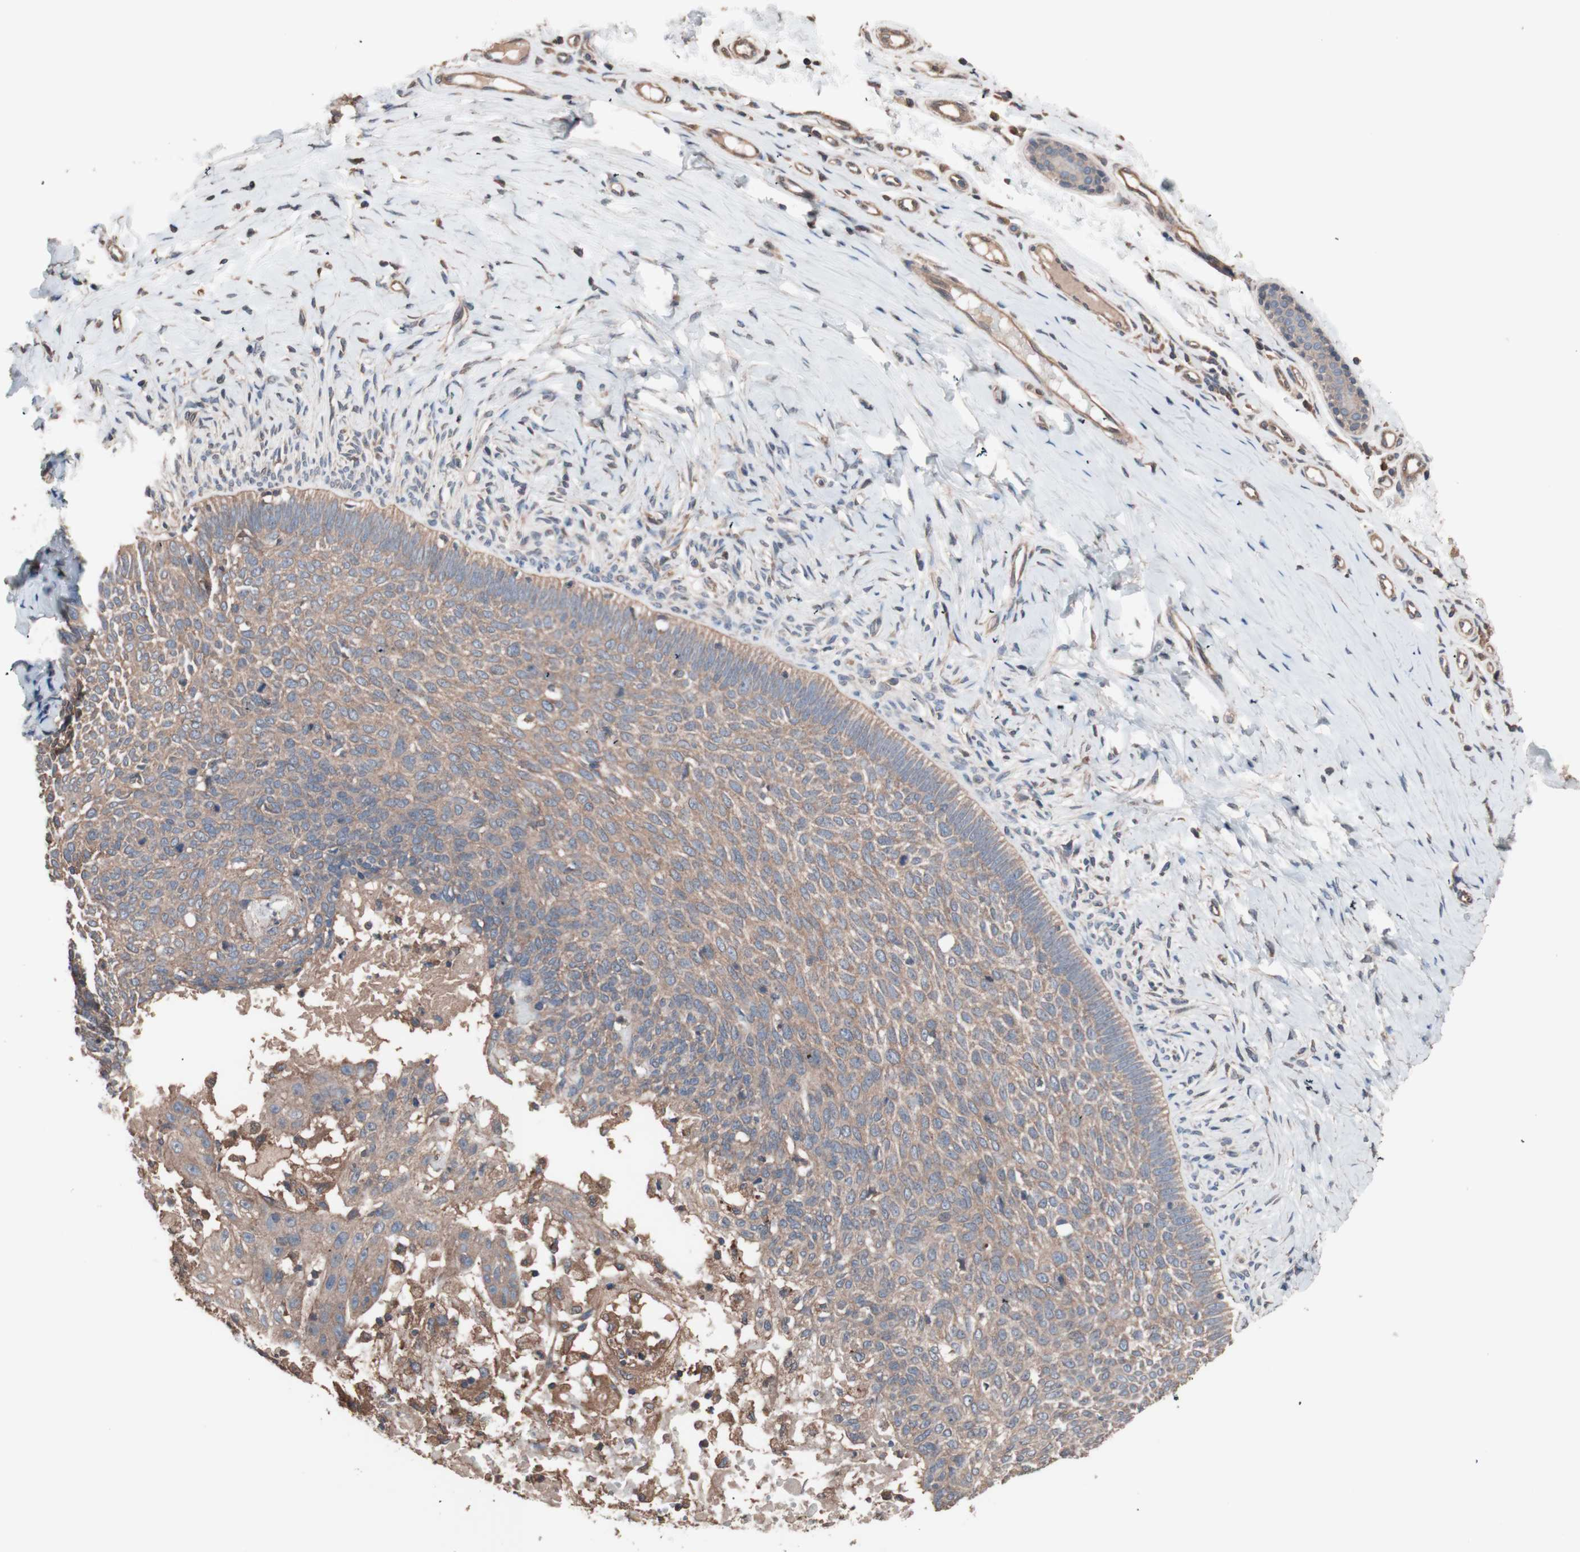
{"staining": {"intensity": "weak", "quantity": ">75%", "location": "cytoplasmic/membranous"}, "tissue": "skin cancer", "cell_type": "Tumor cells", "image_type": "cancer", "snomed": [{"axis": "morphology", "description": "Normal tissue, NOS"}, {"axis": "morphology", "description": "Basal cell carcinoma"}, {"axis": "topography", "description": "Skin"}], "caption": "Protein expression by IHC shows weak cytoplasmic/membranous expression in approximately >75% of tumor cells in skin cancer. (brown staining indicates protein expression, while blue staining denotes nuclei).", "gene": "ATG7", "patient": {"sex": "male", "age": 87}}